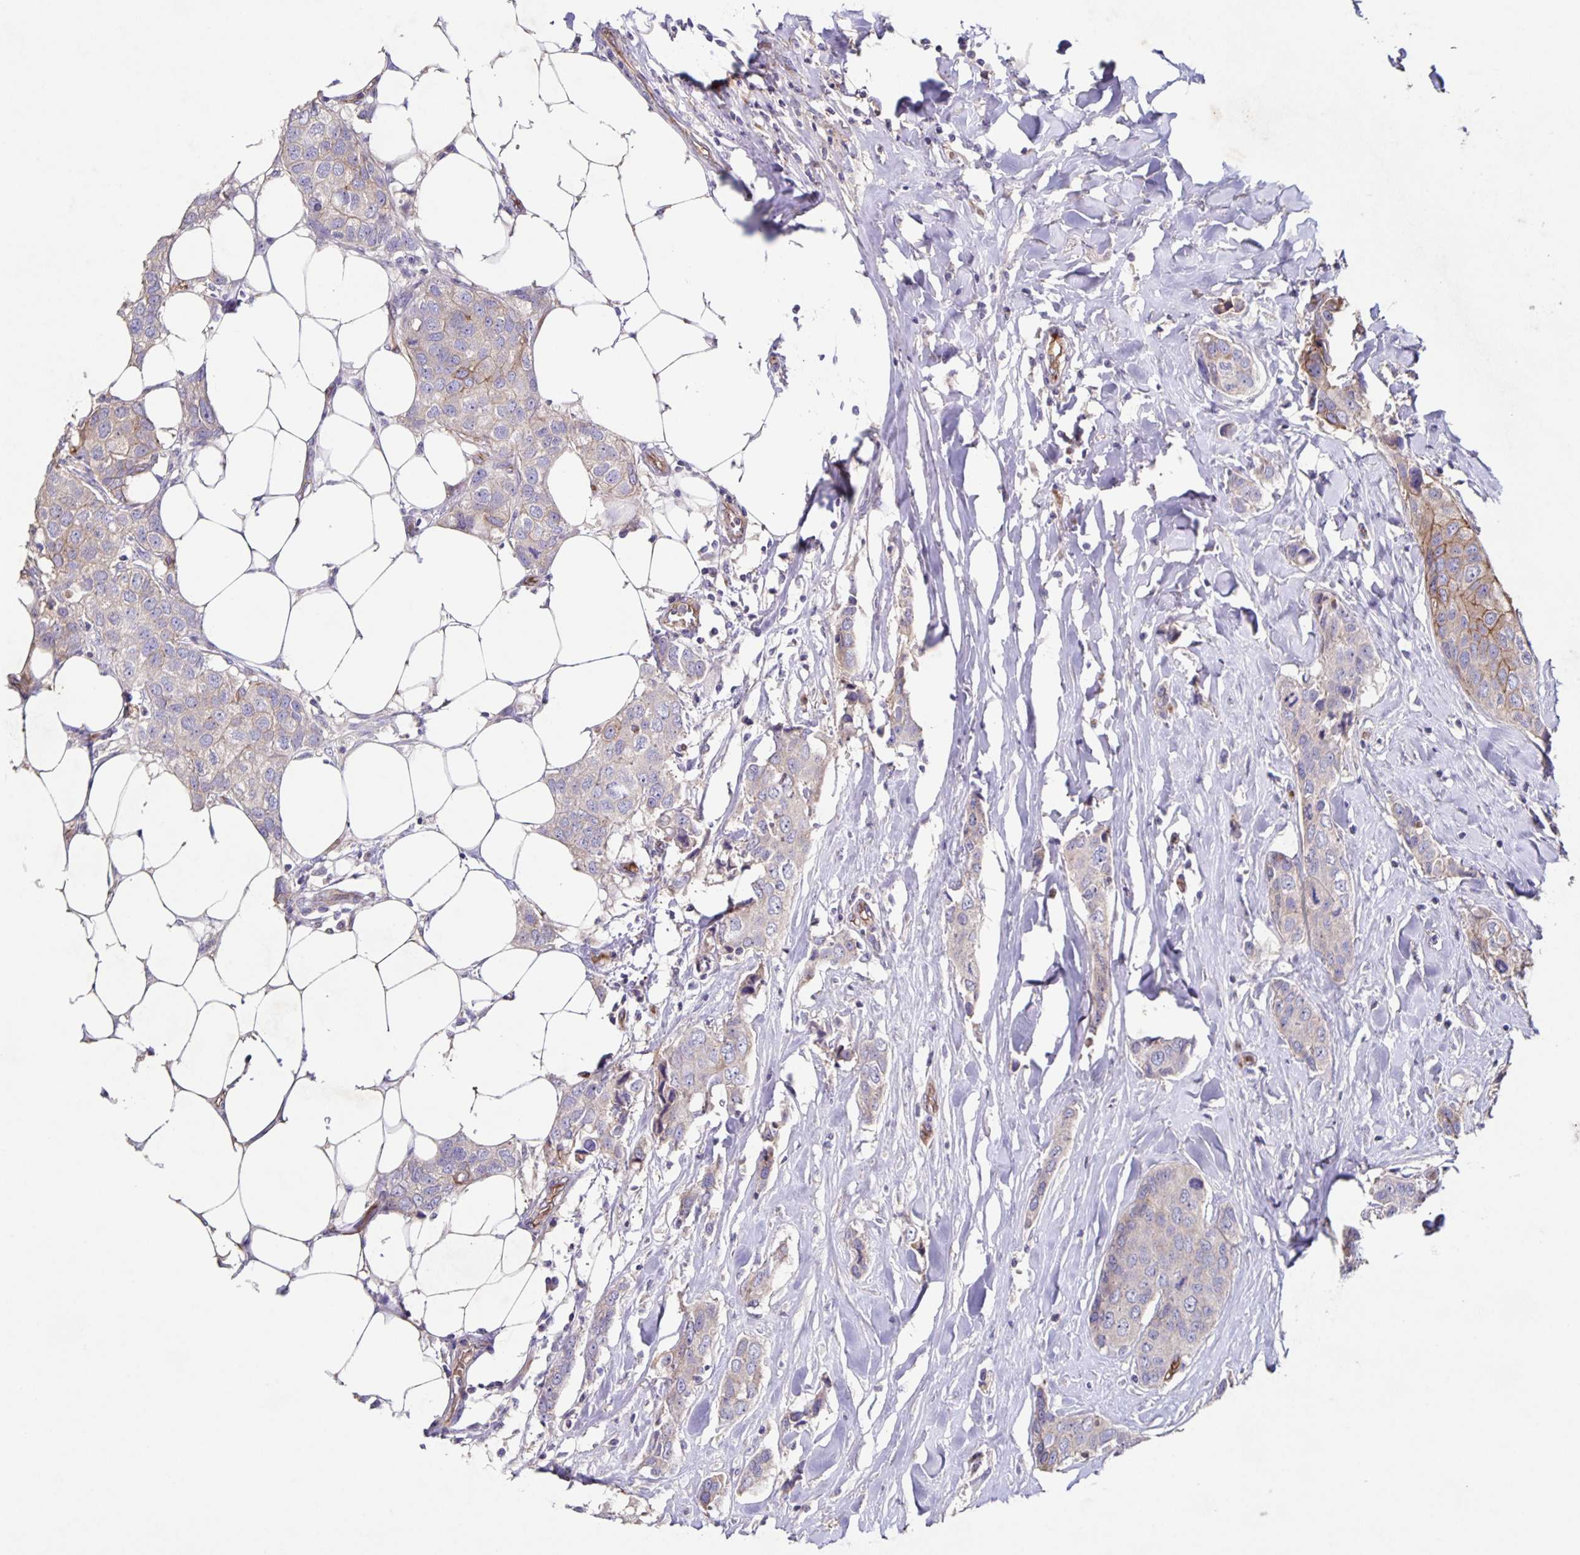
{"staining": {"intensity": "moderate", "quantity": "<25%", "location": "cytoplasmic/membranous"}, "tissue": "breast cancer", "cell_type": "Tumor cells", "image_type": "cancer", "snomed": [{"axis": "morphology", "description": "Duct carcinoma"}, {"axis": "topography", "description": "Breast"}], "caption": "Approximately <25% of tumor cells in human invasive ductal carcinoma (breast) demonstrate moderate cytoplasmic/membranous protein positivity as visualized by brown immunohistochemical staining.", "gene": "ITGA2", "patient": {"sex": "female", "age": 80}}